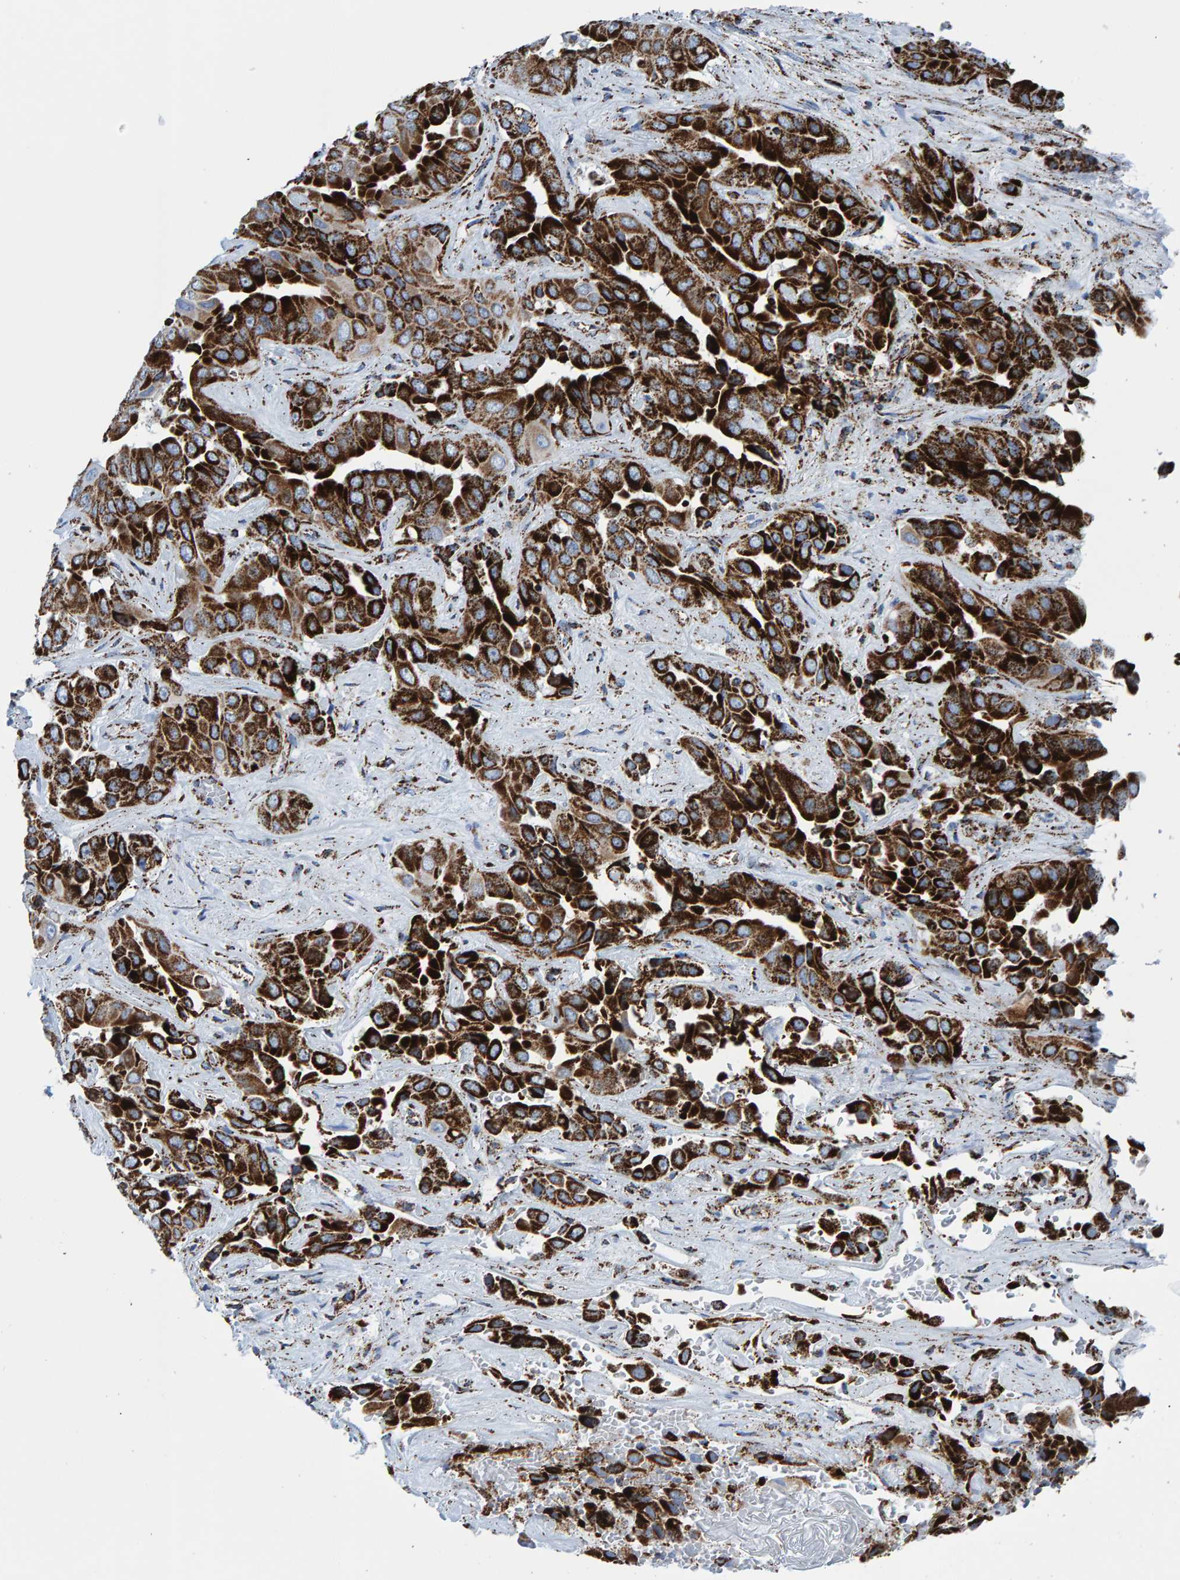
{"staining": {"intensity": "strong", "quantity": ">75%", "location": "cytoplasmic/membranous"}, "tissue": "liver cancer", "cell_type": "Tumor cells", "image_type": "cancer", "snomed": [{"axis": "morphology", "description": "Cholangiocarcinoma"}, {"axis": "topography", "description": "Liver"}], "caption": "Liver cancer tissue reveals strong cytoplasmic/membranous expression in approximately >75% of tumor cells, visualized by immunohistochemistry.", "gene": "ENSG00000262660", "patient": {"sex": "female", "age": 52}}